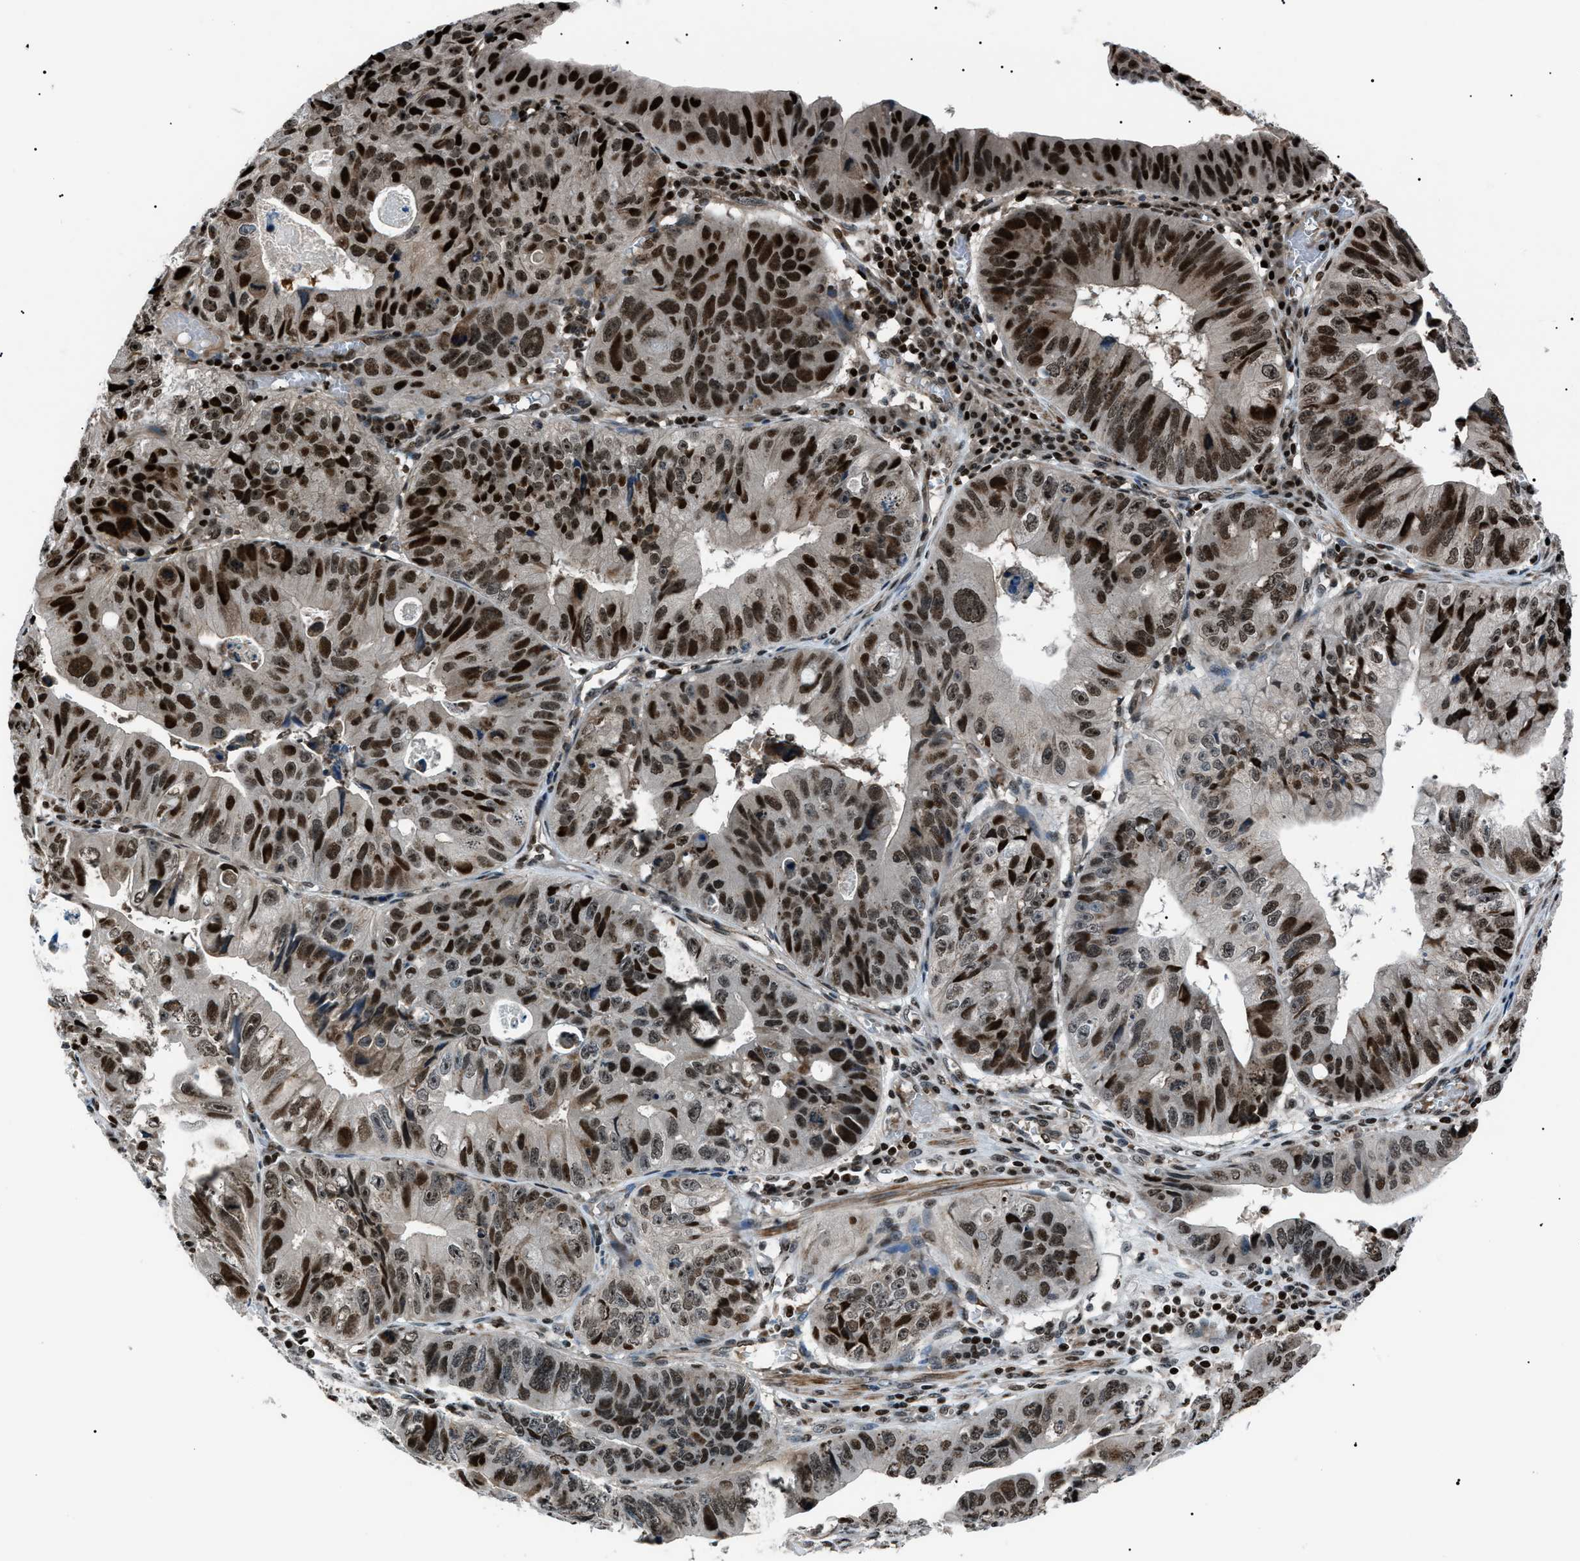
{"staining": {"intensity": "strong", "quantity": "25%-75%", "location": "nuclear"}, "tissue": "stomach cancer", "cell_type": "Tumor cells", "image_type": "cancer", "snomed": [{"axis": "morphology", "description": "Adenocarcinoma, NOS"}, {"axis": "topography", "description": "Stomach"}], "caption": "Stomach adenocarcinoma stained with a brown dye shows strong nuclear positive positivity in approximately 25%-75% of tumor cells.", "gene": "PRKX", "patient": {"sex": "male", "age": 59}}